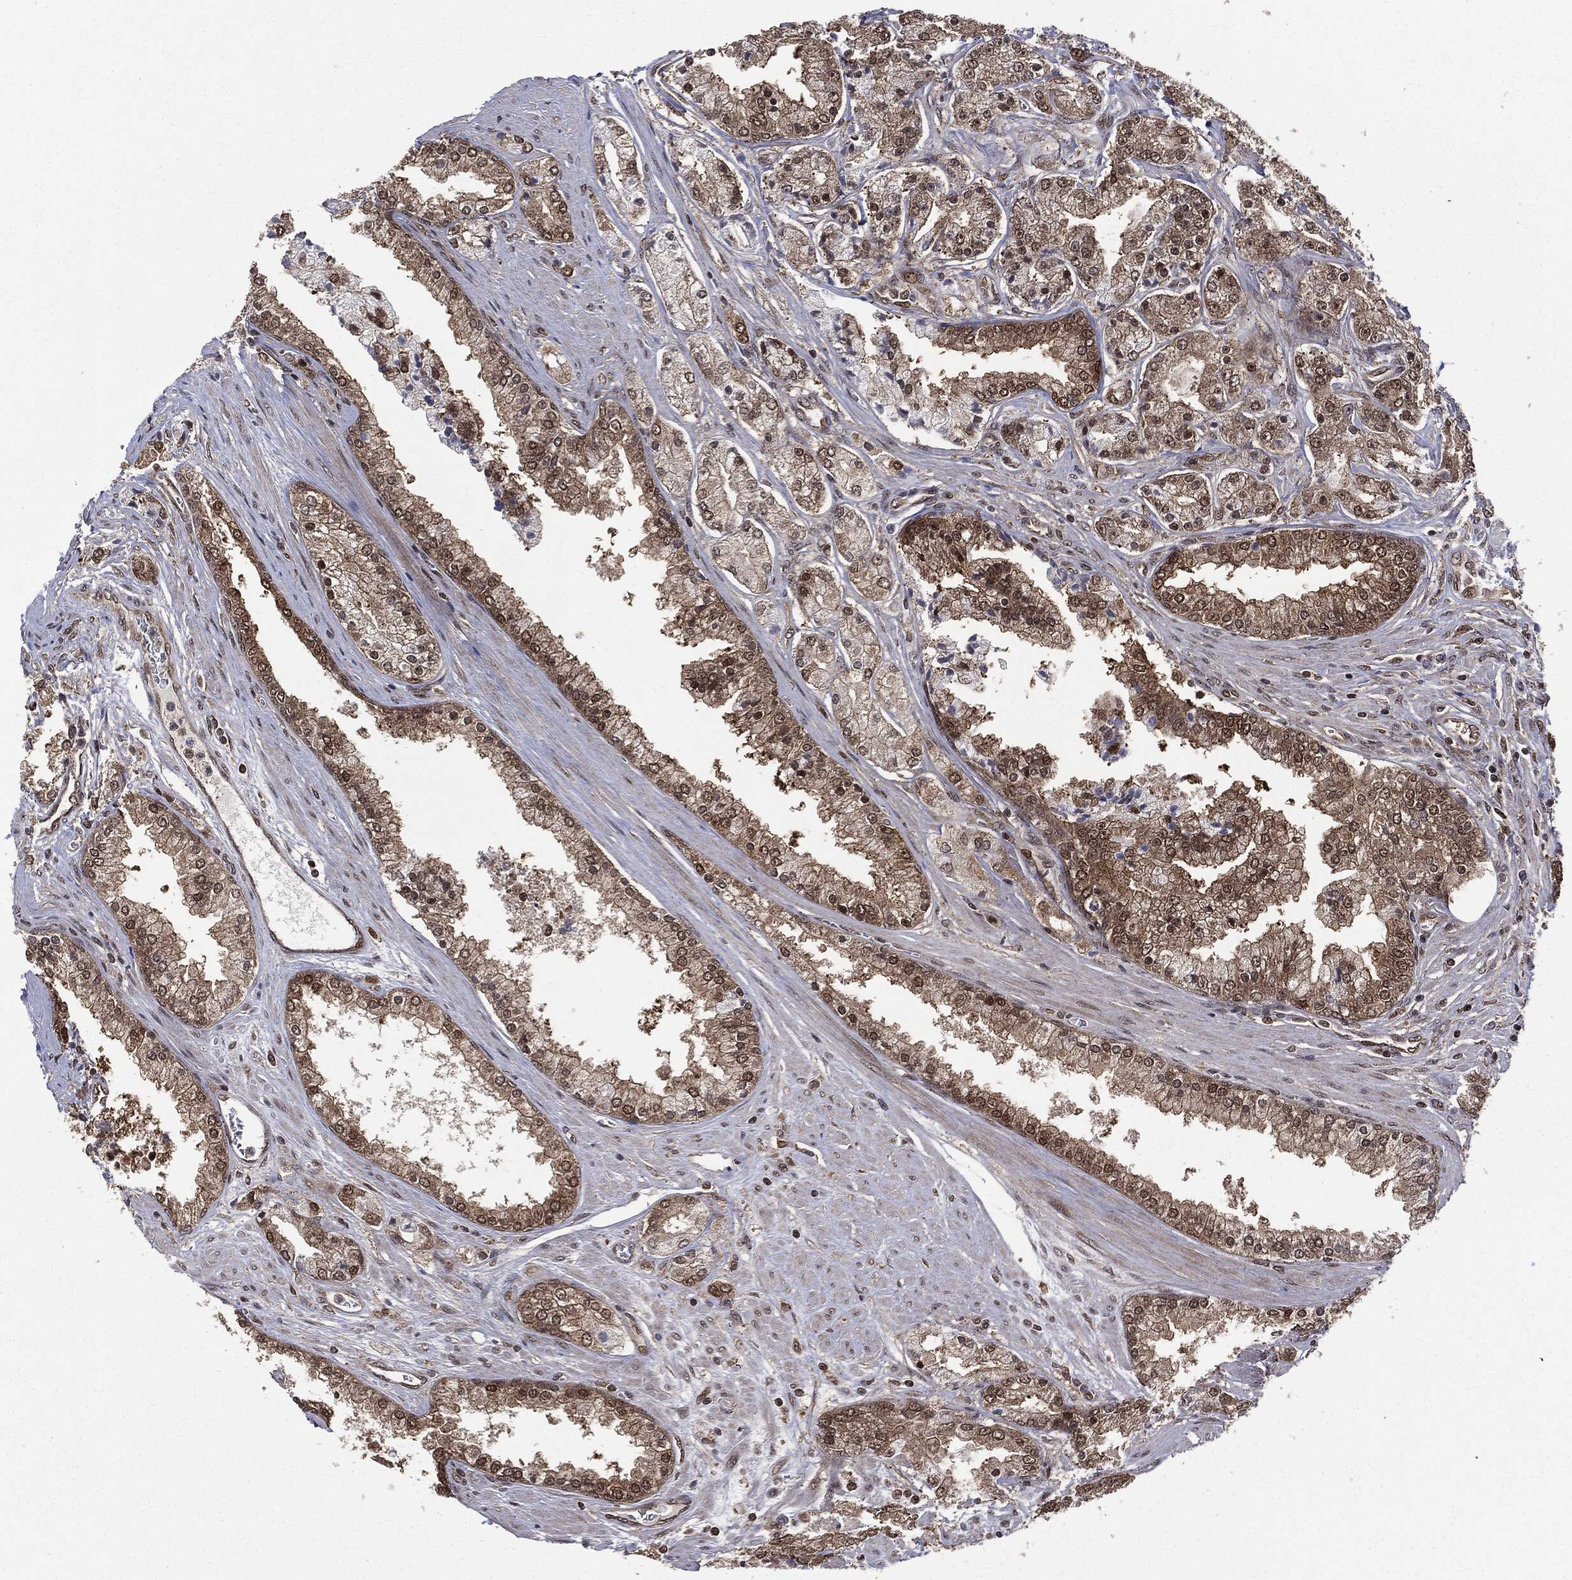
{"staining": {"intensity": "weak", "quantity": "25%-75%", "location": "cytoplasmic/membranous,nuclear"}, "tissue": "prostate cancer", "cell_type": "Tumor cells", "image_type": "cancer", "snomed": [{"axis": "morphology", "description": "Adenocarcinoma, High grade"}, {"axis": "topography", "description": "Prostate"}], "caption": "Immunohistochemical staining of human prostate cancer (high-grade adenocarcinoma) displays low levels of weak cytoplasmic/membranous and nuclear protein positivity in approximately 25%-75% of tumor cells.", "gene": "PTPA", "patient": {"sex": "male", "age": 66}}